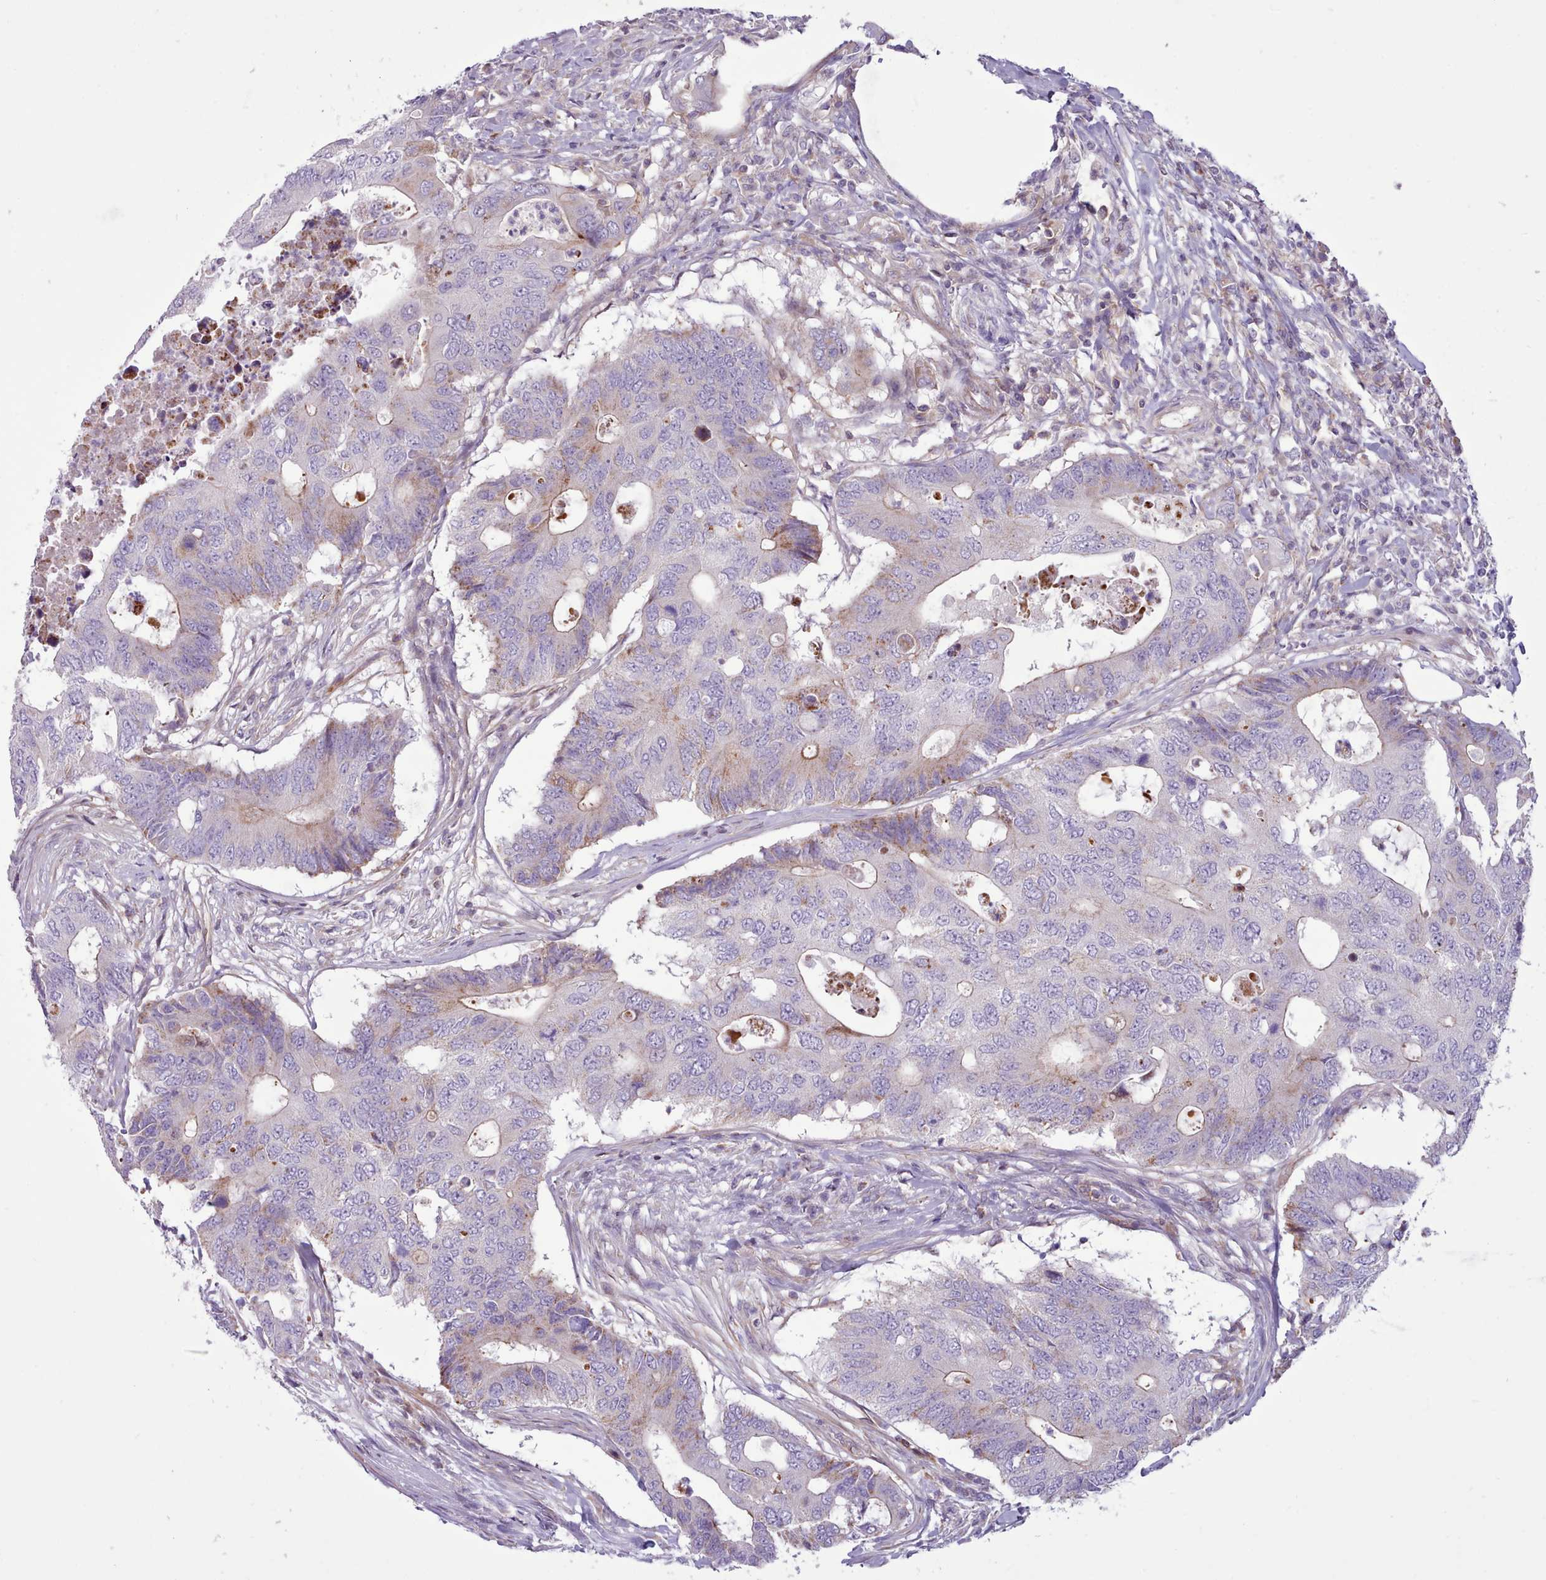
{"staining": {"intensity": "moderate", "quantity": "<25%", "location": "cytoplasmic/membranous"}, "tissue": "colorectal cancer", "cell_type": "Tumor cells", "image_type": "cancer", "snomed": [{"axis": "morphology", "description": "Adenocarcinoma, NOS"}, {"axis": "topography", "description": "Colon"}], "caption": "This micrograph shows colorectal cancer stained with IHC to label a protein in brown. The cytoplasmic/membranous of tumor cells show moderate positivity for the protein. Nuclei are counter-stained blue.", "gene": "TENT4B", "patient": {"sex": "male", "age": 71}}